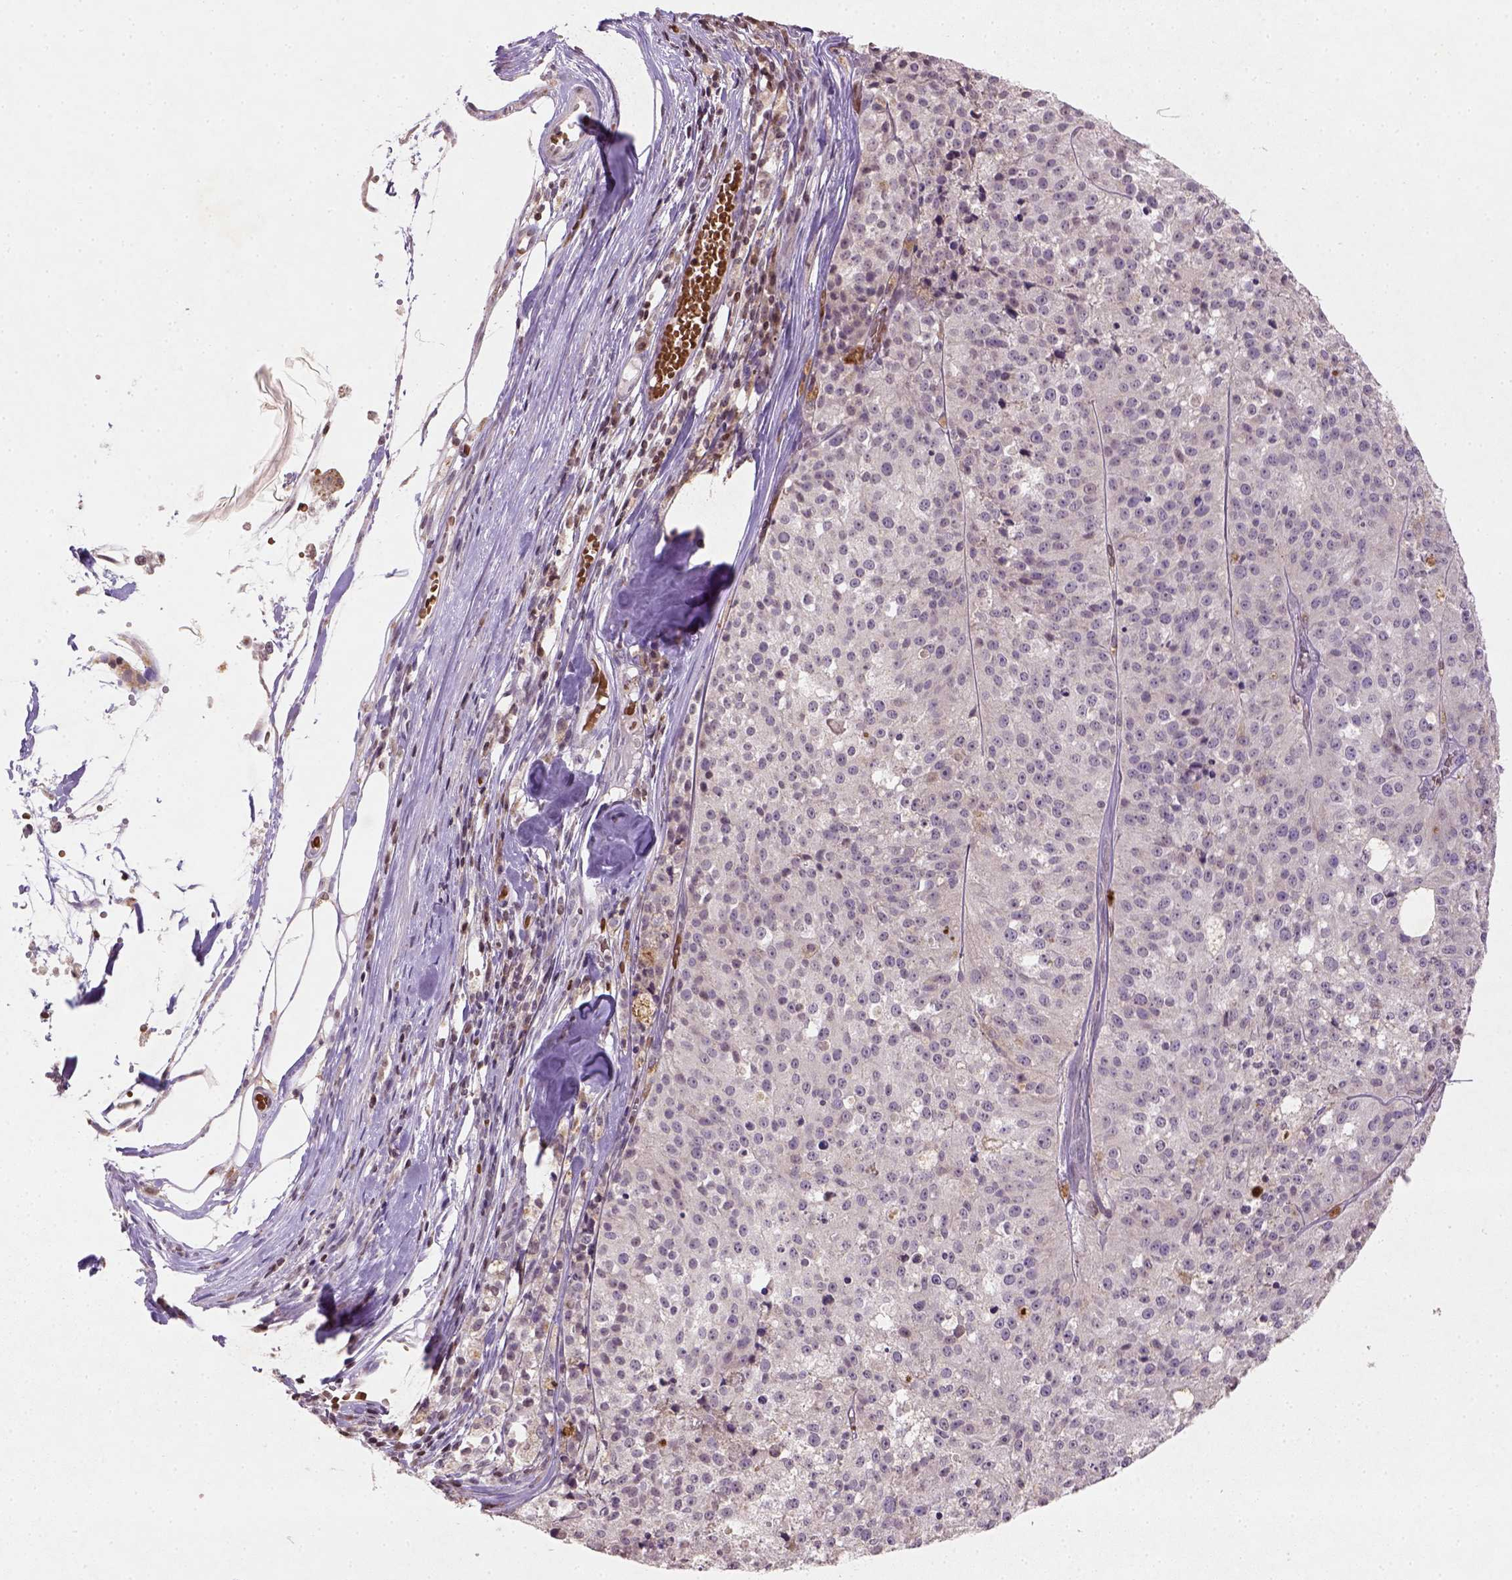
{"staining": {"intensity": "negative", "quantity": "none", "location": "none"}, "tissue": "melanoma", "cell_type": "Tumor cells", "image_type": "cancer", "snomed": [{"axis": "morphology", "description": "Malignant melanoma, Metastatic site"}, {"axis": "topography", "description": "Lymph node"}], "caption": "Tumor cells are negative for protein expression in human malignant melanoma (metastatic site).", "gene": "NUDT3", "patient": {"sex": "female", "age": 64}}